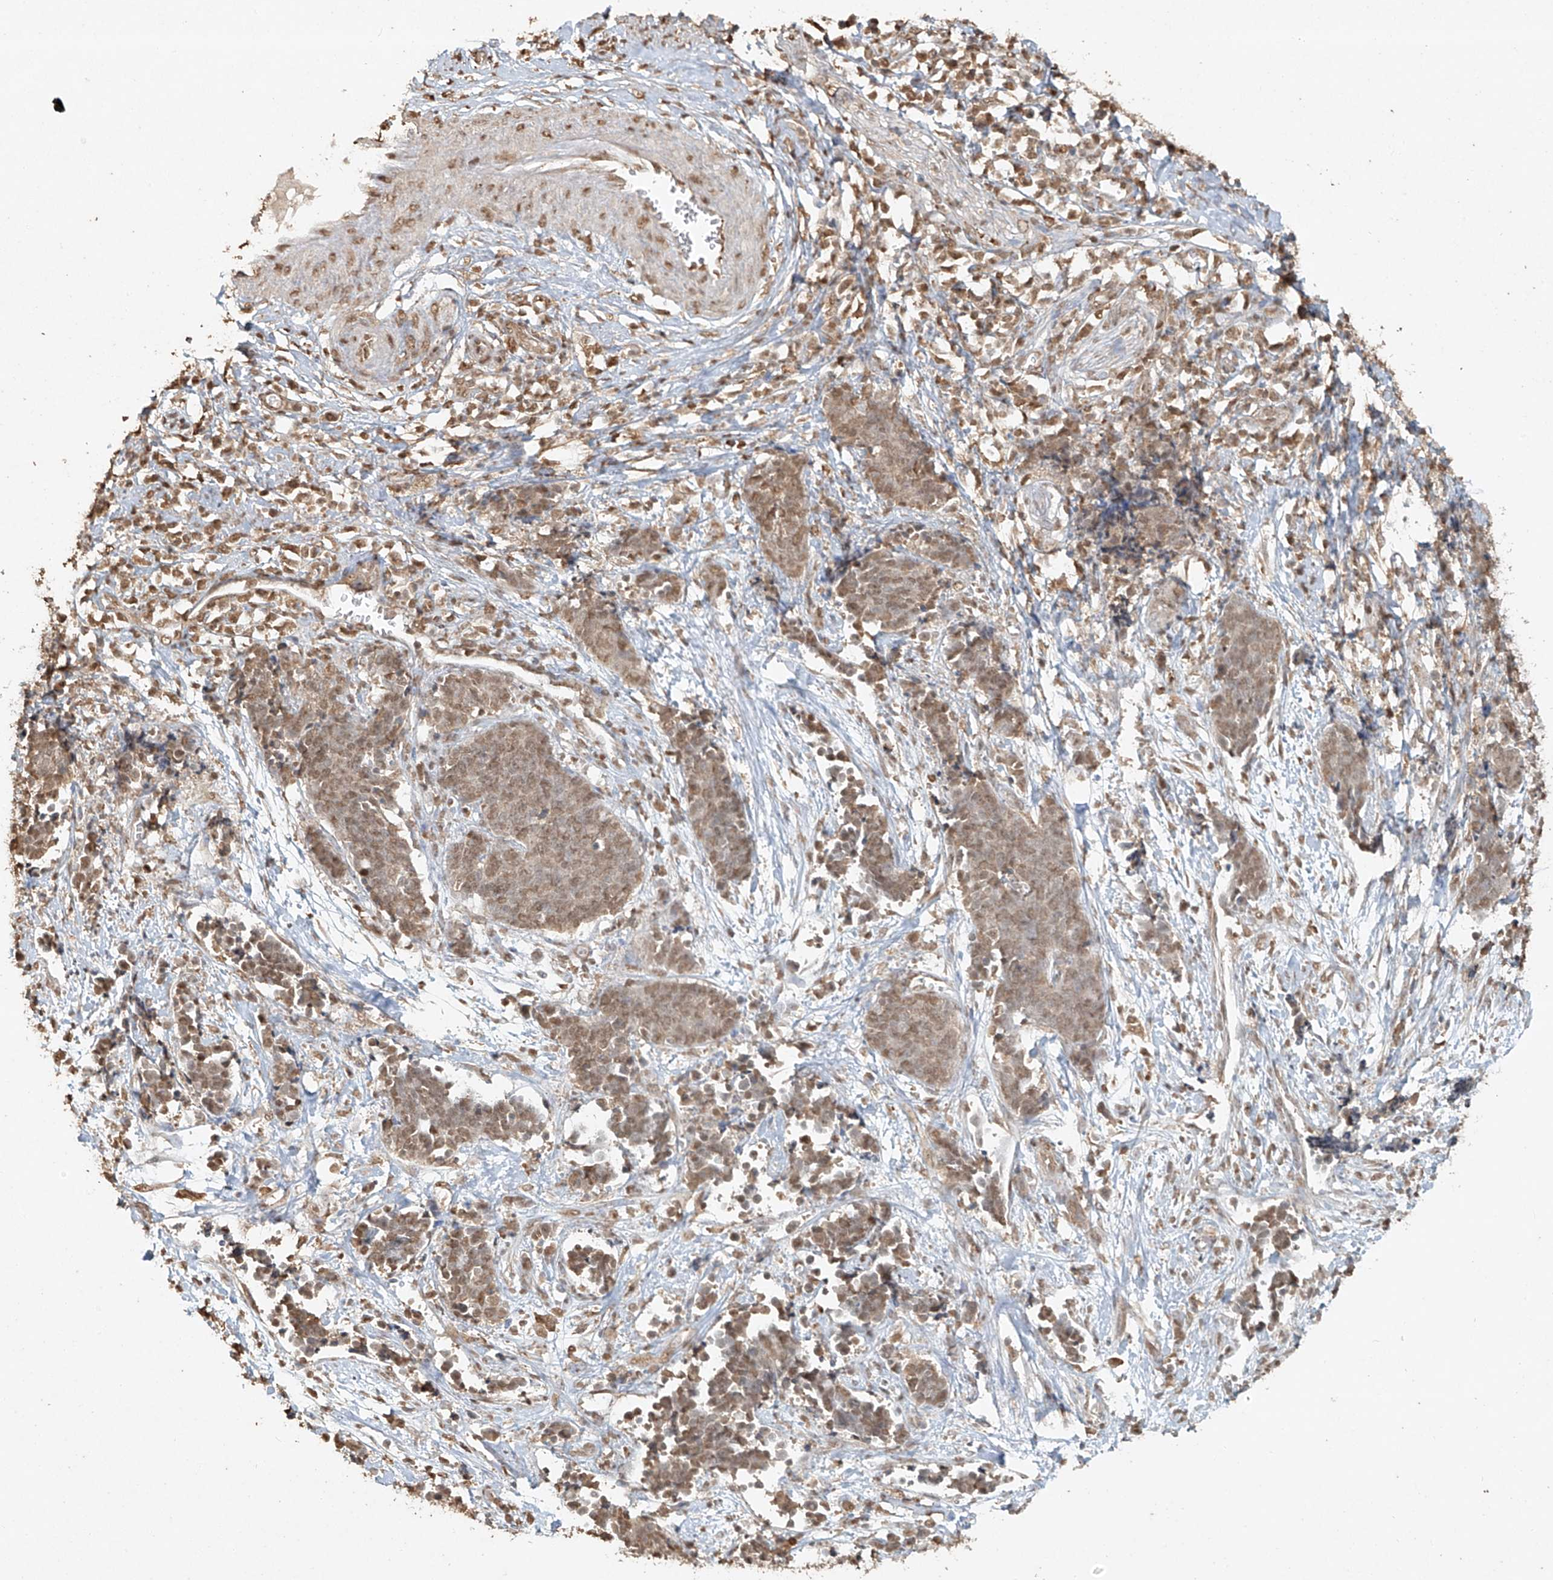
{"staining": {"intensity": "moderate", "quantity": ">75%", "location": "nuclear"}, "tissue": "cervical cancer", "cell_type": "Tumor cells", "image_type": "cancer", "snomed": [{"axis": "morphology", "description": "Squamous cell carcinoma, NOS"}, {"axis": "topography", "description": "Cervix"}], "caption": "Immunohistochemical staining of cervical cancer reveals medium levels of moderate nuclear expression in about >75% of tumor cells. The protein of interest is shown in brown color, while the nuclei are stained blue.", "gene": "TIGAR", "patient": {"sex": "female", "age": 35}}